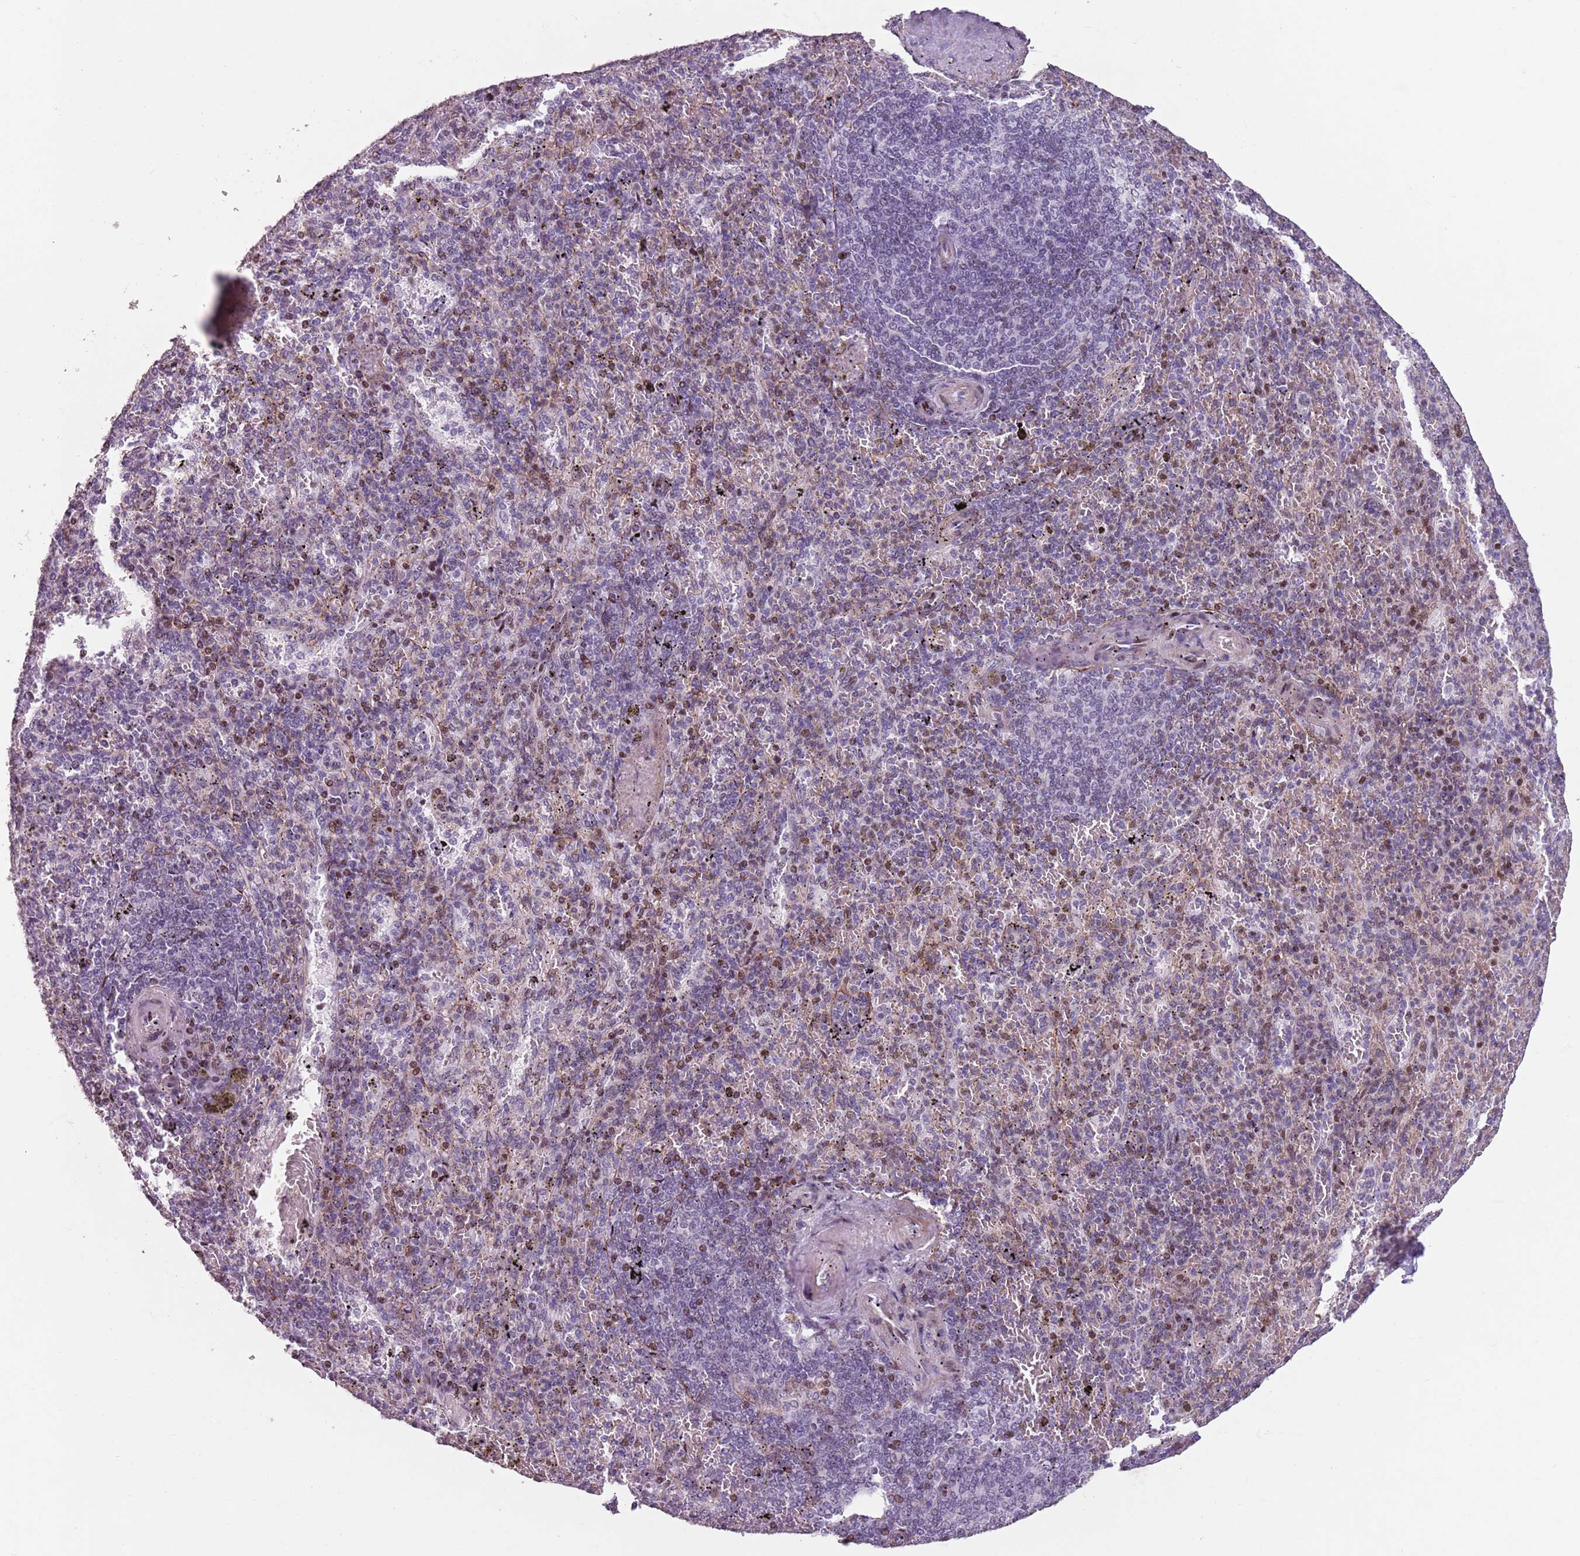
{"staining": {"intensity": "negative", "quantity": "none", "location": "none"}, "tissue": "spleen", "cell_type": "Cells in red pulp", "image_type": "normal", "snomed": [{"axis": "morphology", "description": "Normal tissue, NOS"}, {"axis": "topography", "description": "Spleen"}], "caption": "This is an IHC histopathology image of benign human spleen. There is no staining in cells in red pulp.", "gene": "TMC4", "patient": {"sex": "male", "age": 82}}